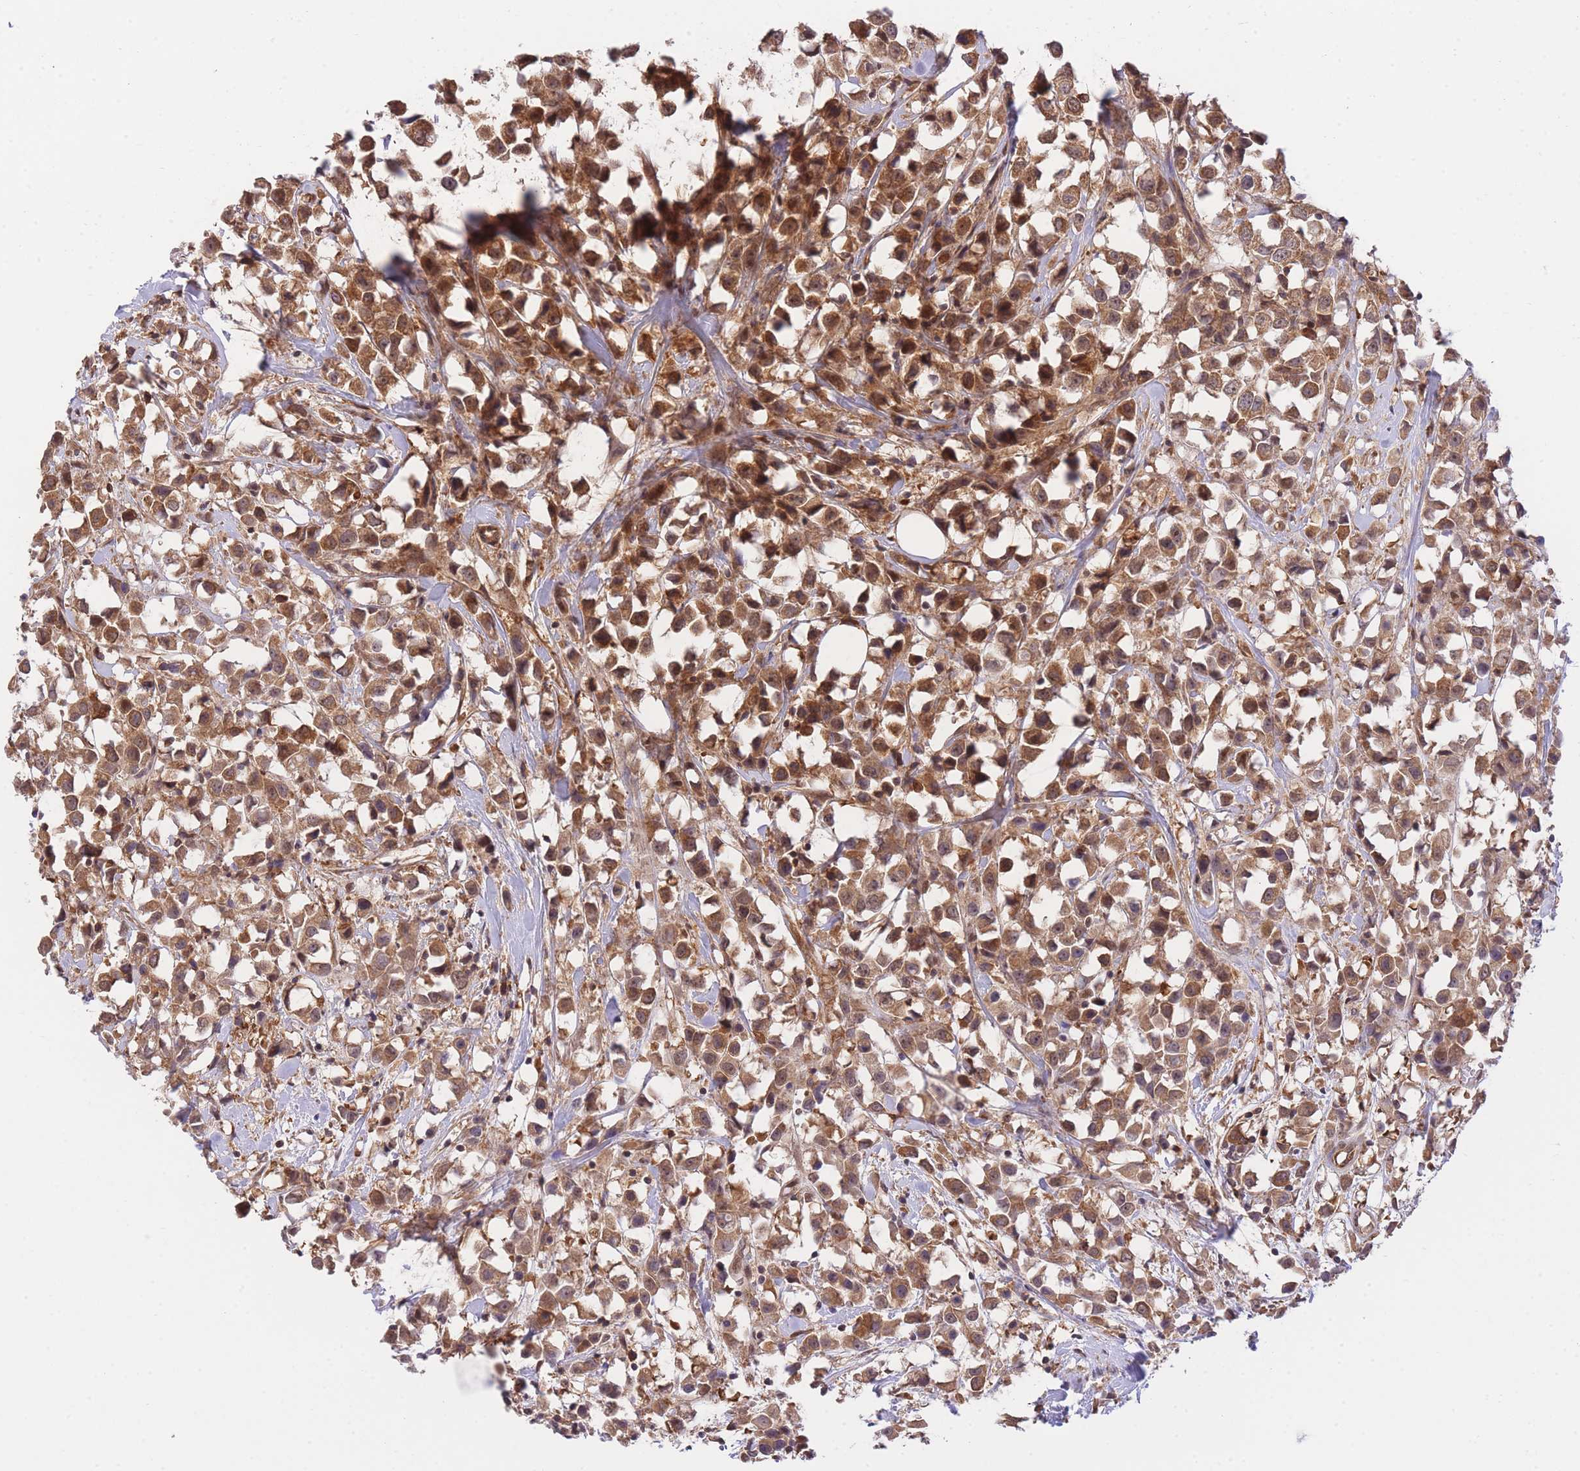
{"staining": {"intensity": "moderate", "quantity": ">75%", "location": "cytoplasmic/membranous,nuclear"}, "tissue": "breast cancer", "cell_type": "Tumor cells", "image_type": "cancer", "snomed": [{"axis": "morphology", "description": "Duct carcinoma"}, {"axis": "topography", "description": "Breast"}], "caption": "Tumor cells display medium levels of moderate cytoplasmic/membranous and nuclear positivity in approximately >75% of cells in human breast cancer.", "gene": "EXOSC8", "patient": {"sex": "female", "age": 61}}